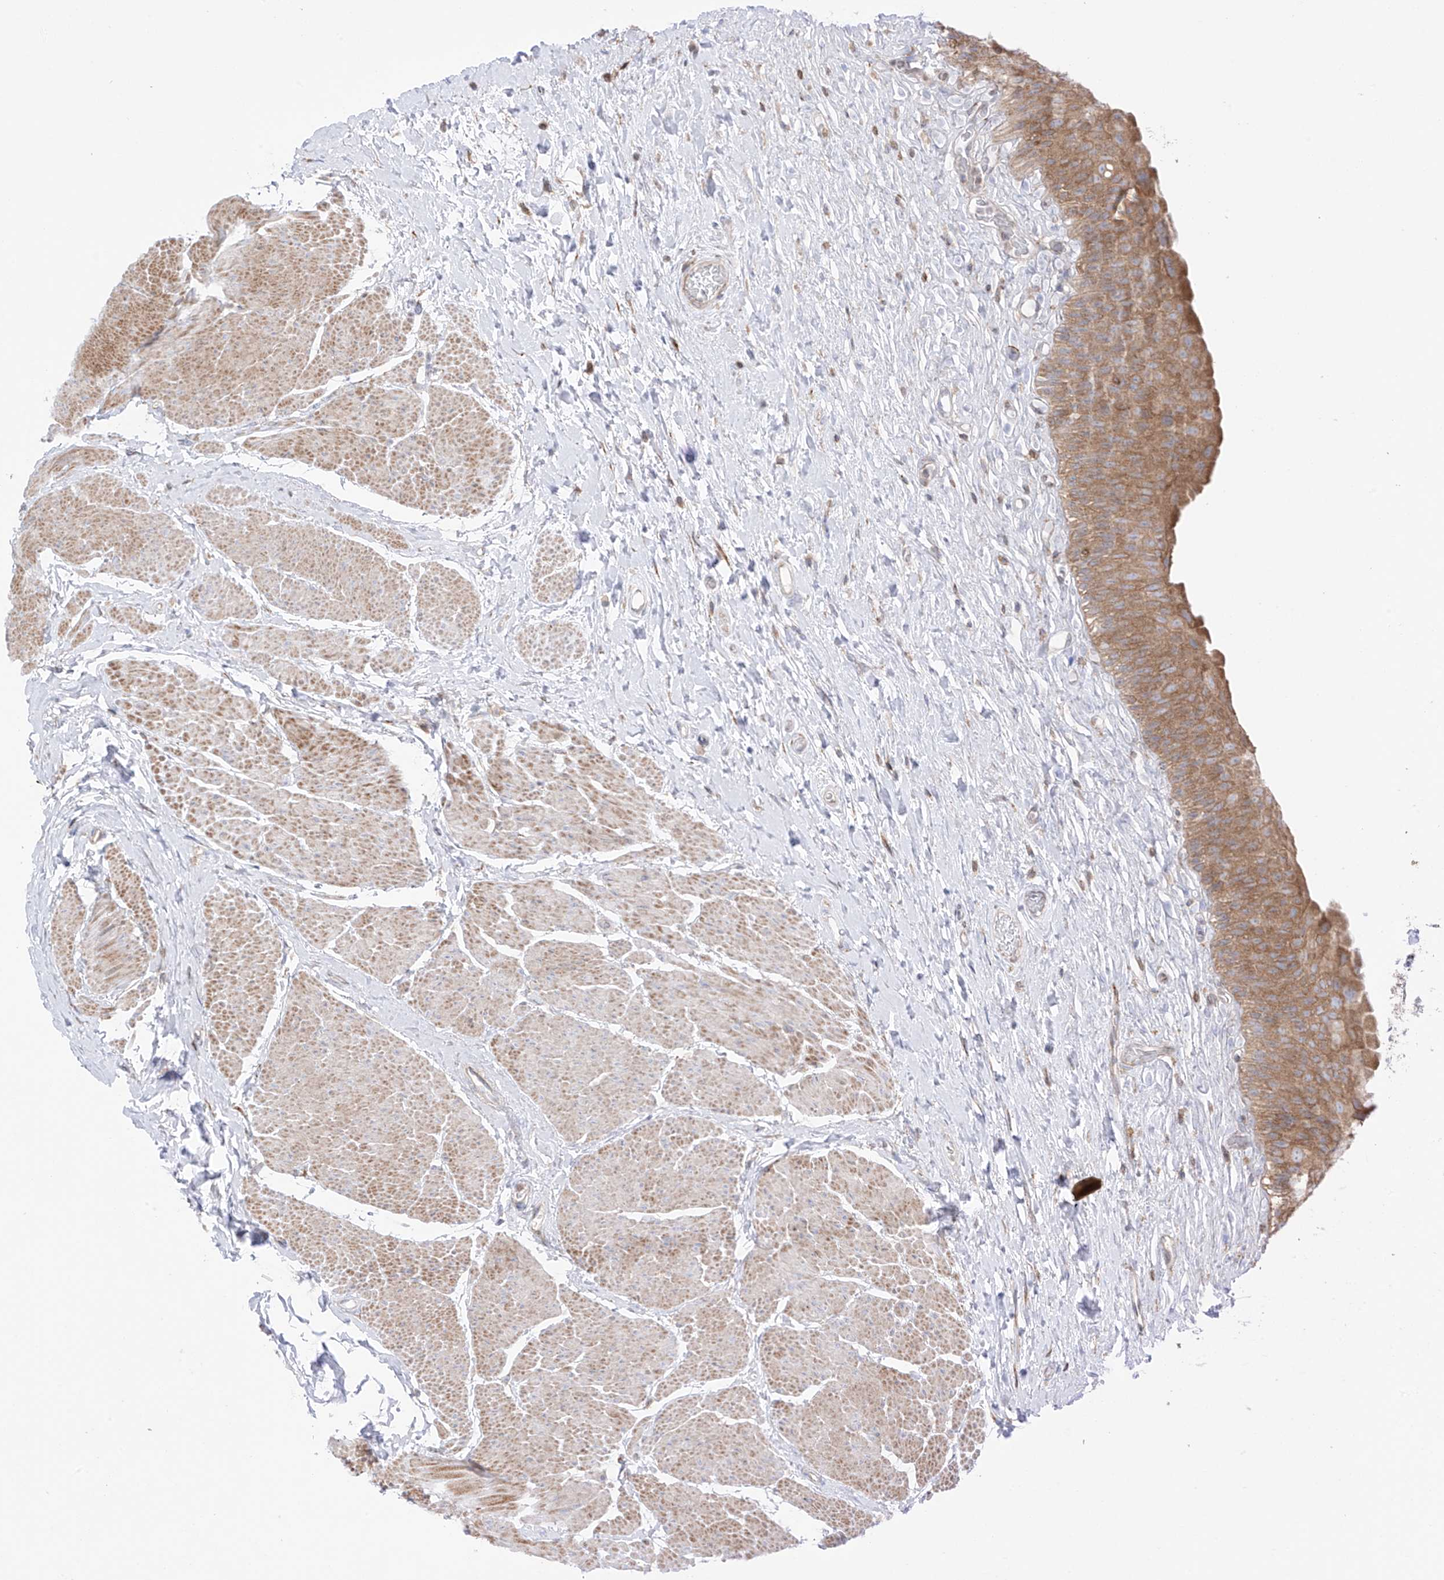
{"staining": {"intensity": "moderate", "quantity": ">75%", "location": "cytoplasmic/membranous"}, "tissue": "urinary bladder", "cell_type": "Urothelial cells", "image_type": "normal", "snomed": [{"axis": "morphology", "description": "Normal tissue, NOS"}, {"axis": "topography", "description": "Urinary bladder"}], "caption": "Immunohistochemical staining of normal human urinary bladder displays >75% levels of moderate cytoplasmic/membranous protein expression in about >75% of urothelial cells. (DAB IHC with brightfield microscopy, high magnification).", "gene": "XKR3", "patient": {"sex": "male", "age": 74}}